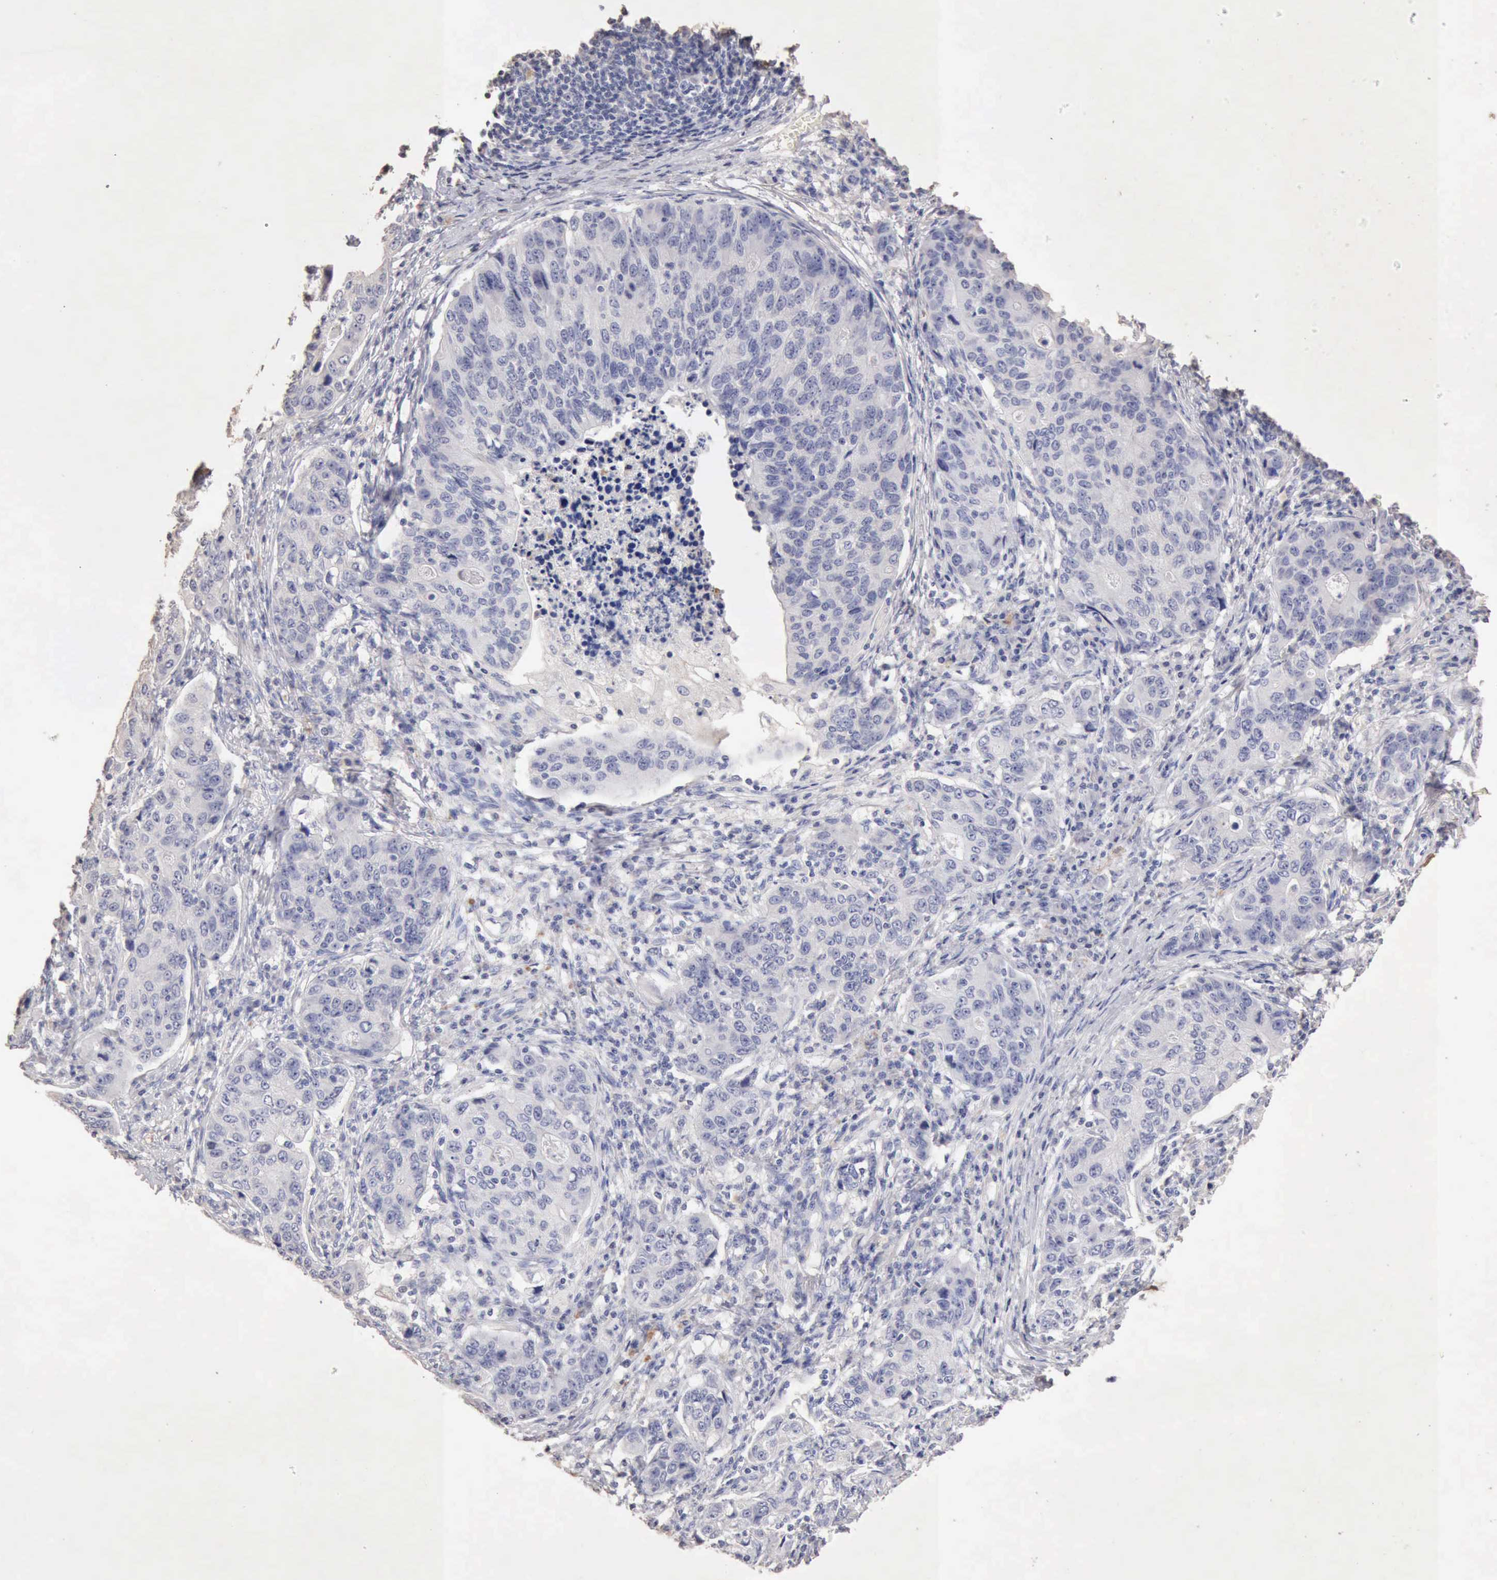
{"staining": {"intensity": "negative", "quantity": "none", "location": "none"}, "tissue": "stomach cancer", "cell_type": "Tumor cells", "image_type": "cancer", "snomed": [{"axis": "morphology", "description": "Adenocarcinoma, NOS"}, {"axis": "topography", "description": "Esophagus"}, {"axis": "topography", "description": "Stomach"}], "caption": "A high-resolution micrograph shows immunohistochemistry staining of stomach cancer, which shows no significant positivity in tumor cells.", "gene": "KRT6B", "patient": {"sex": "male", "age": 74}}